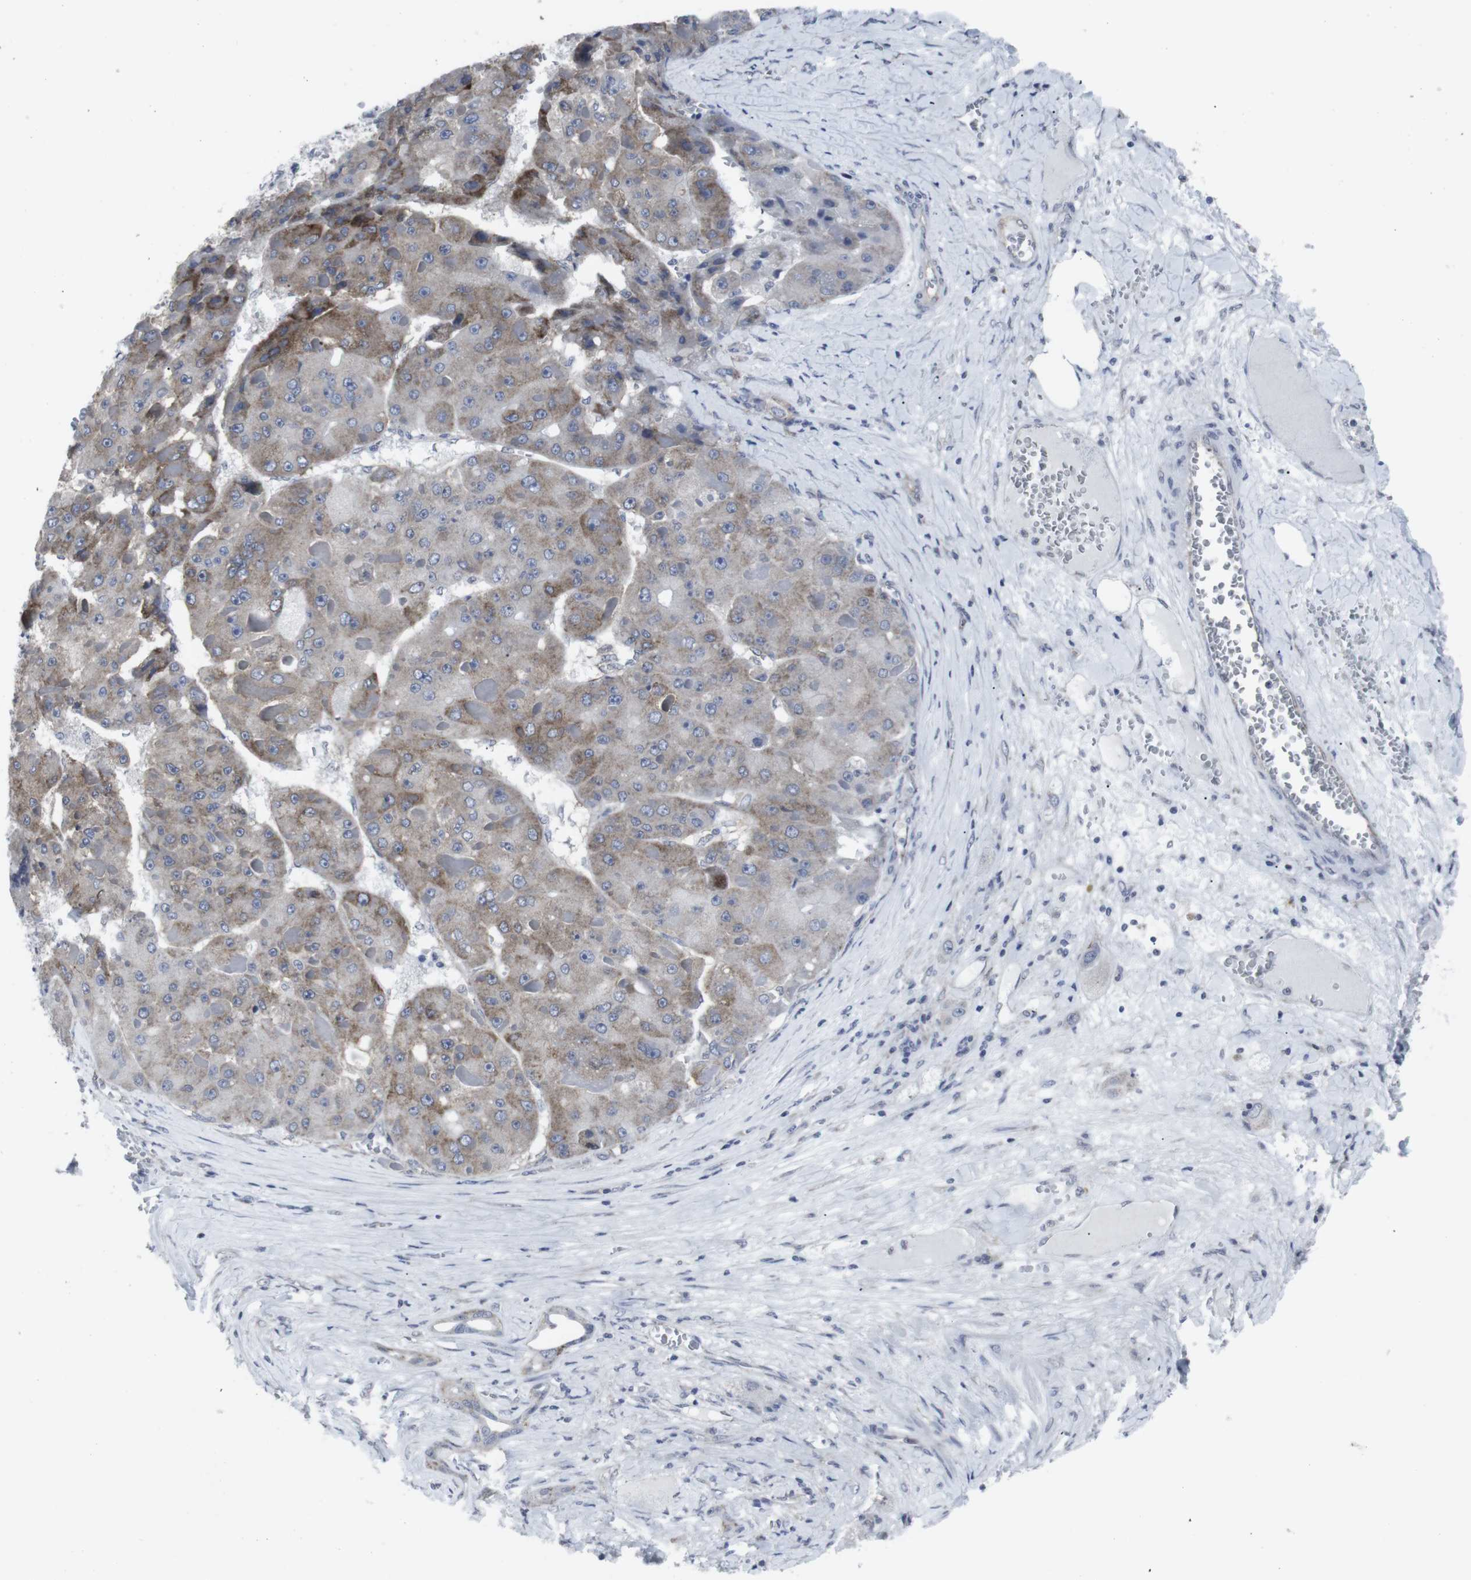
{"staining": {"intensity": "moderate", "quantity": "25%-75%", "location": "cytoplasmic/membranous"}, "tissue": "liver cancer", "cell_type": "Tumor cells", "image_type": "cancer", "snomed": [{"axis": "morphology", "description": "Carcinoma, Hepatocellular, NOS"}, {"axis": "topography", "description": "Liver"}], "caption": "Moderate cytoplasmic/membranous protein positivity is present in approximately 25%-75% of tumor cells in hepatocellular carcinoma (liver).", "gene": "GEMIN2", "patient": {"sex": "female", "age": 73}}